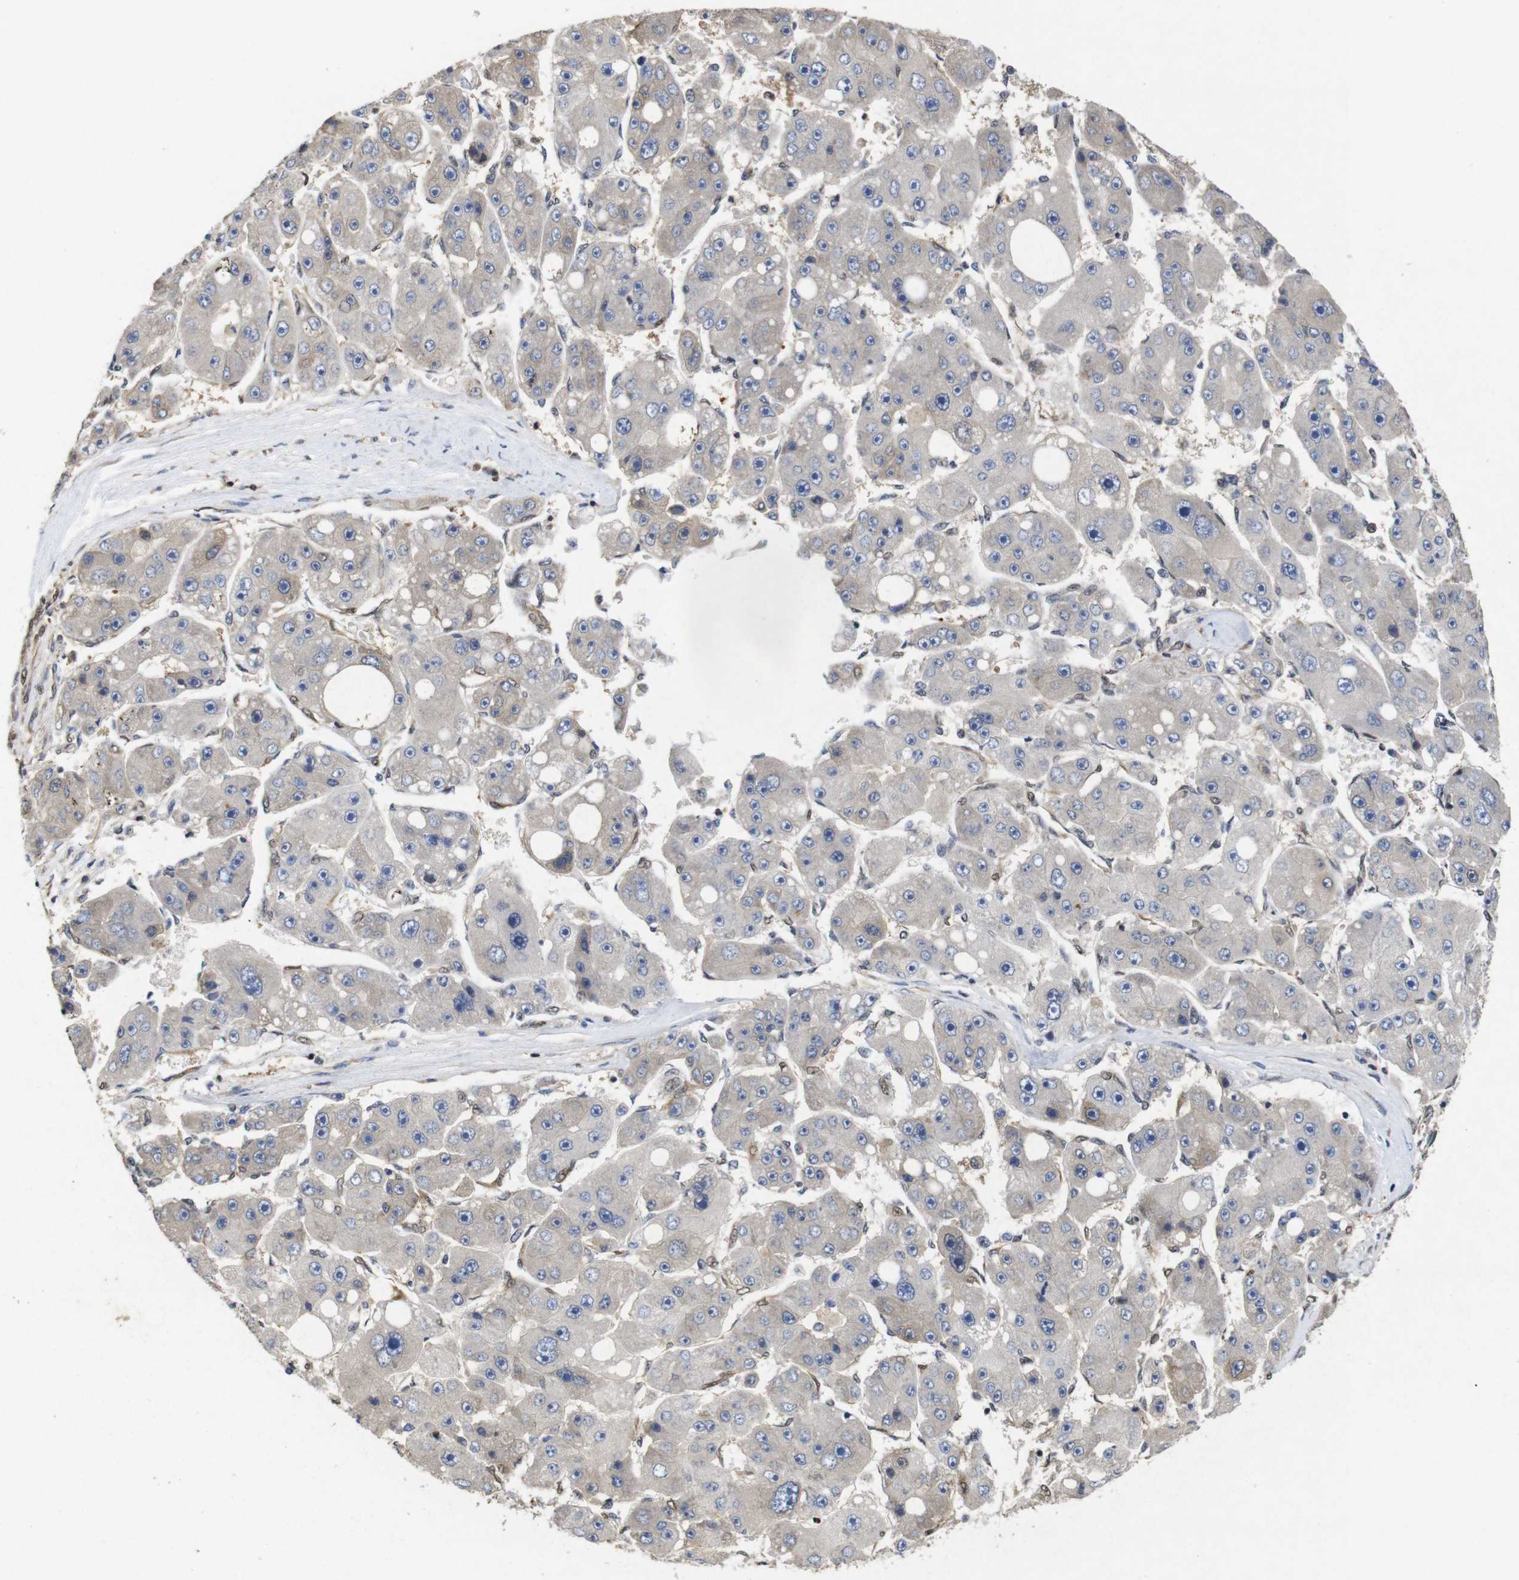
{"staining": {"intensity": "negative", "quantity": "none", "location": "none"}, "tissue": "liver cancer", "cell_type": "Tumor cells", "image_type": "cancer", "snomed": [{"axis": "morphology", "description": "Carcinoma, Hepatocellular, NOS"}, {"axis": "topography", "description": "Liver"}], "caption": "The image demonstrates no staining of tumor cells in liver cancer (hepatocellular carcinoma).", "gene": "SUMO3", "patient": {"sex": "female", "age": 61}}